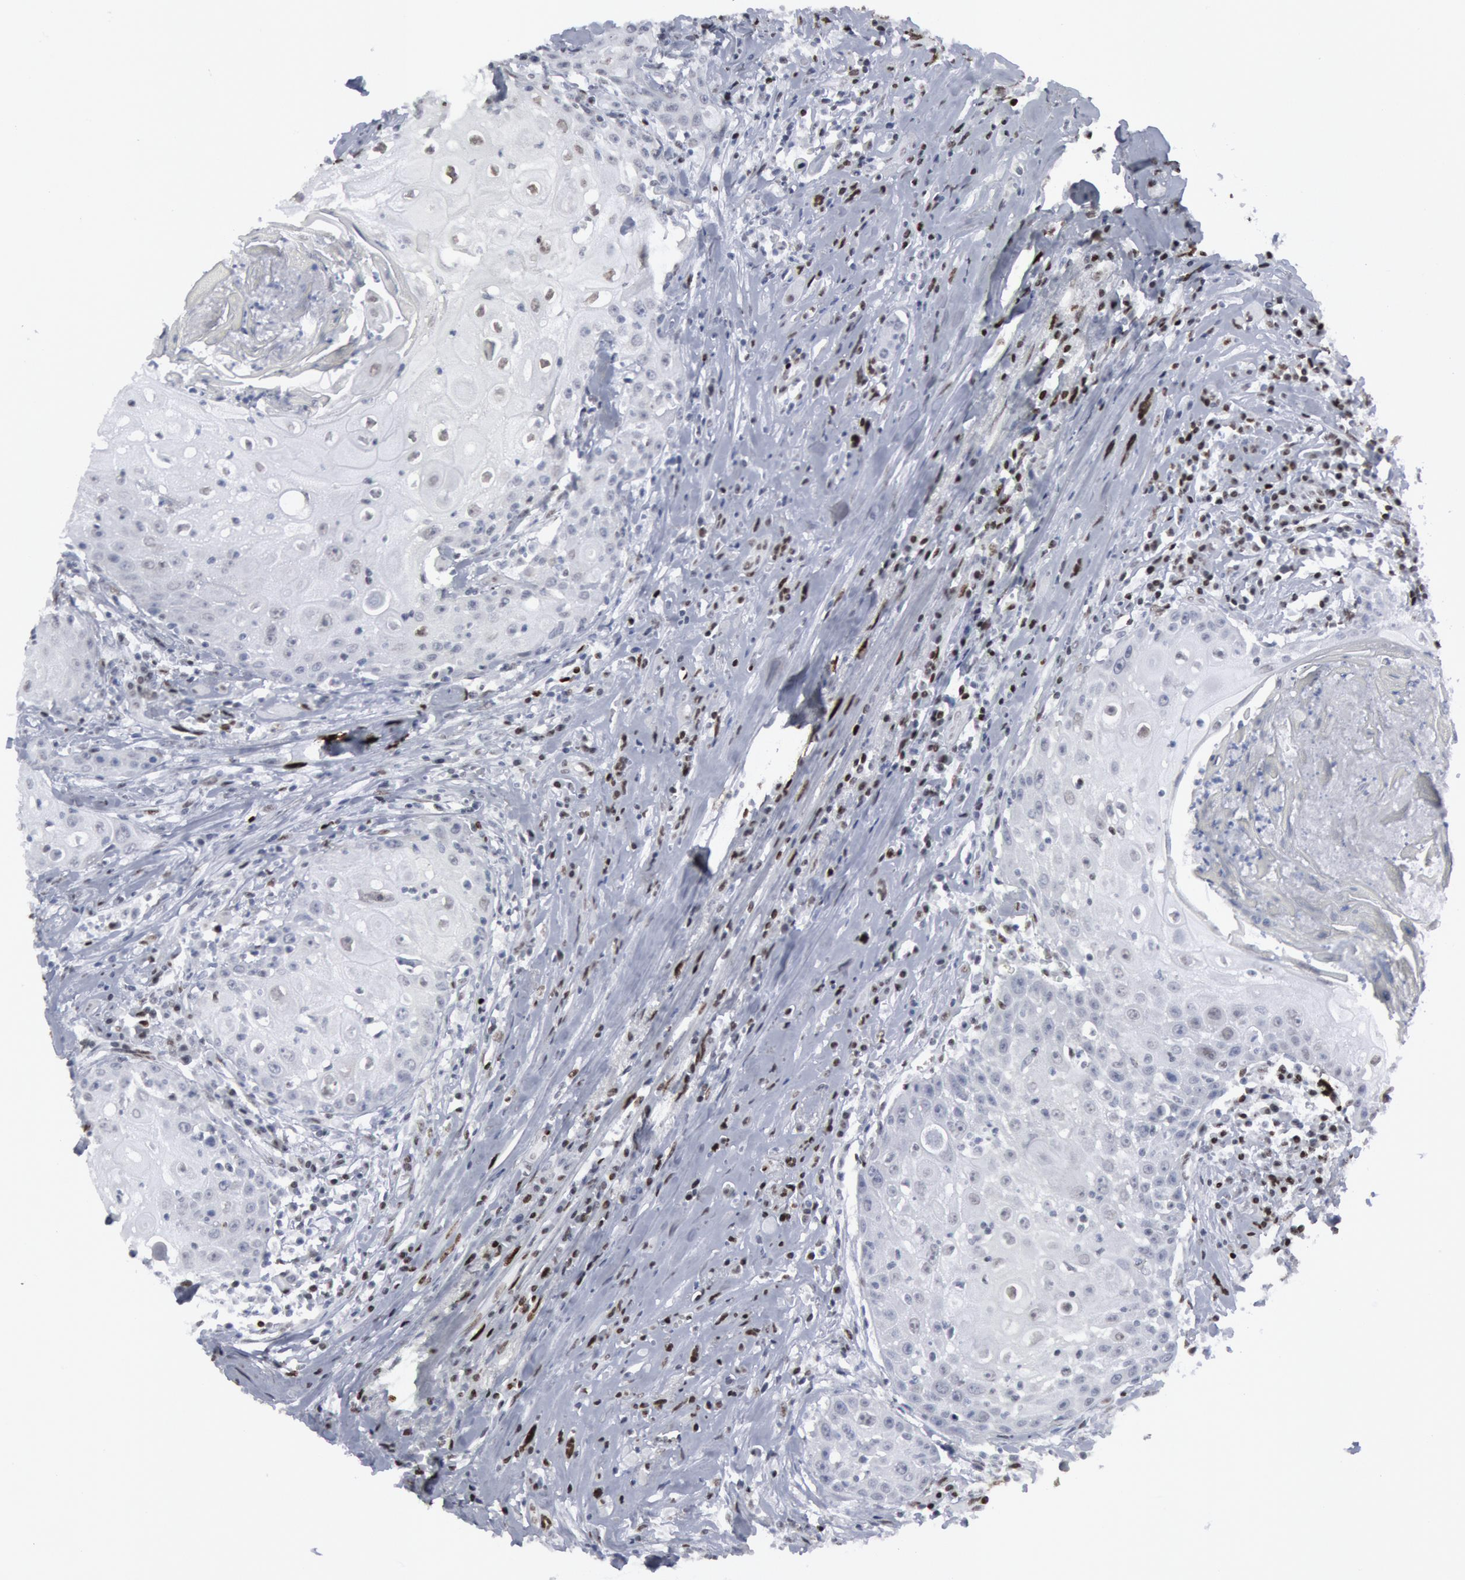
{"staining": {"intensity": "negative", "quantity": "none", "location": "none"}, "tissue": "head and neck cancer", "cell_type": "Tumor cells", "image_type": "cancer", "snomed": [{"axis": "morphology", "description": "Squamous cell carcinoma, NOS"}, {"axis": "topography", "description": "Oral tissue"}, {"axis": "topography", "description": "Head-Neck"}], "caption": "Tumor cells show no significant positivity in head and neck cancer (squamous cell carcinoma).", "gene": "MECP2", "patient": {"sex": "female", "age": 82}}